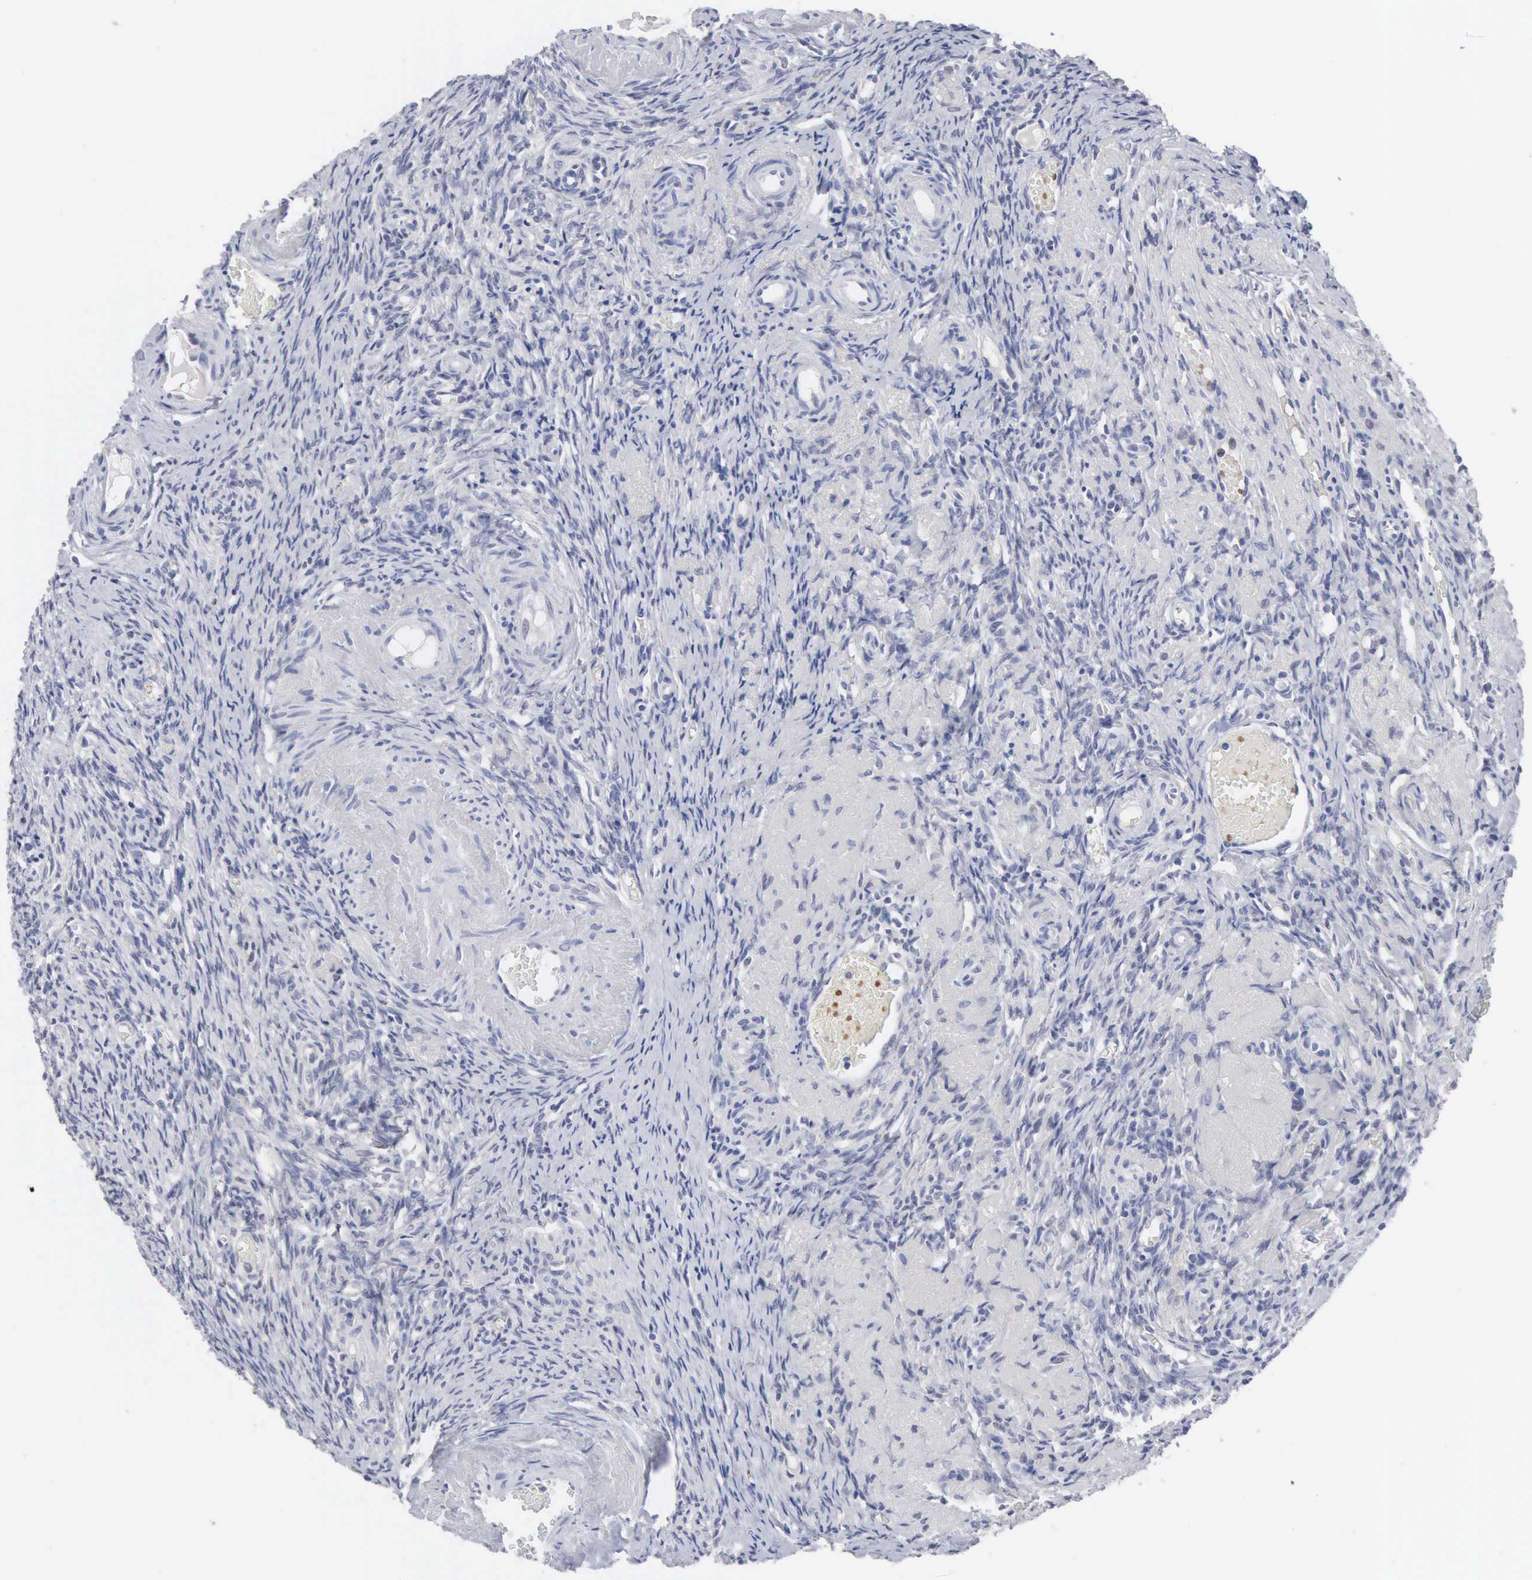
{"staining": {"intensity": "negative", "quantity": "none", "location": "none"}, "tissue": "ovary", "cell_type": "Ovarian stroma cells", "image_type": "normal", "snomed": [{"axis": "morphology", "description": "Normal tissue, NOS"}, {"axis": "topography", "description": "Ovary"}], "caption": "Immunohistochemical staining of normal human ovary shows no significant staining in ovarian stroma cells.", "gene": "ACOT4", "patient": {"sex": "female", "age": 63}}